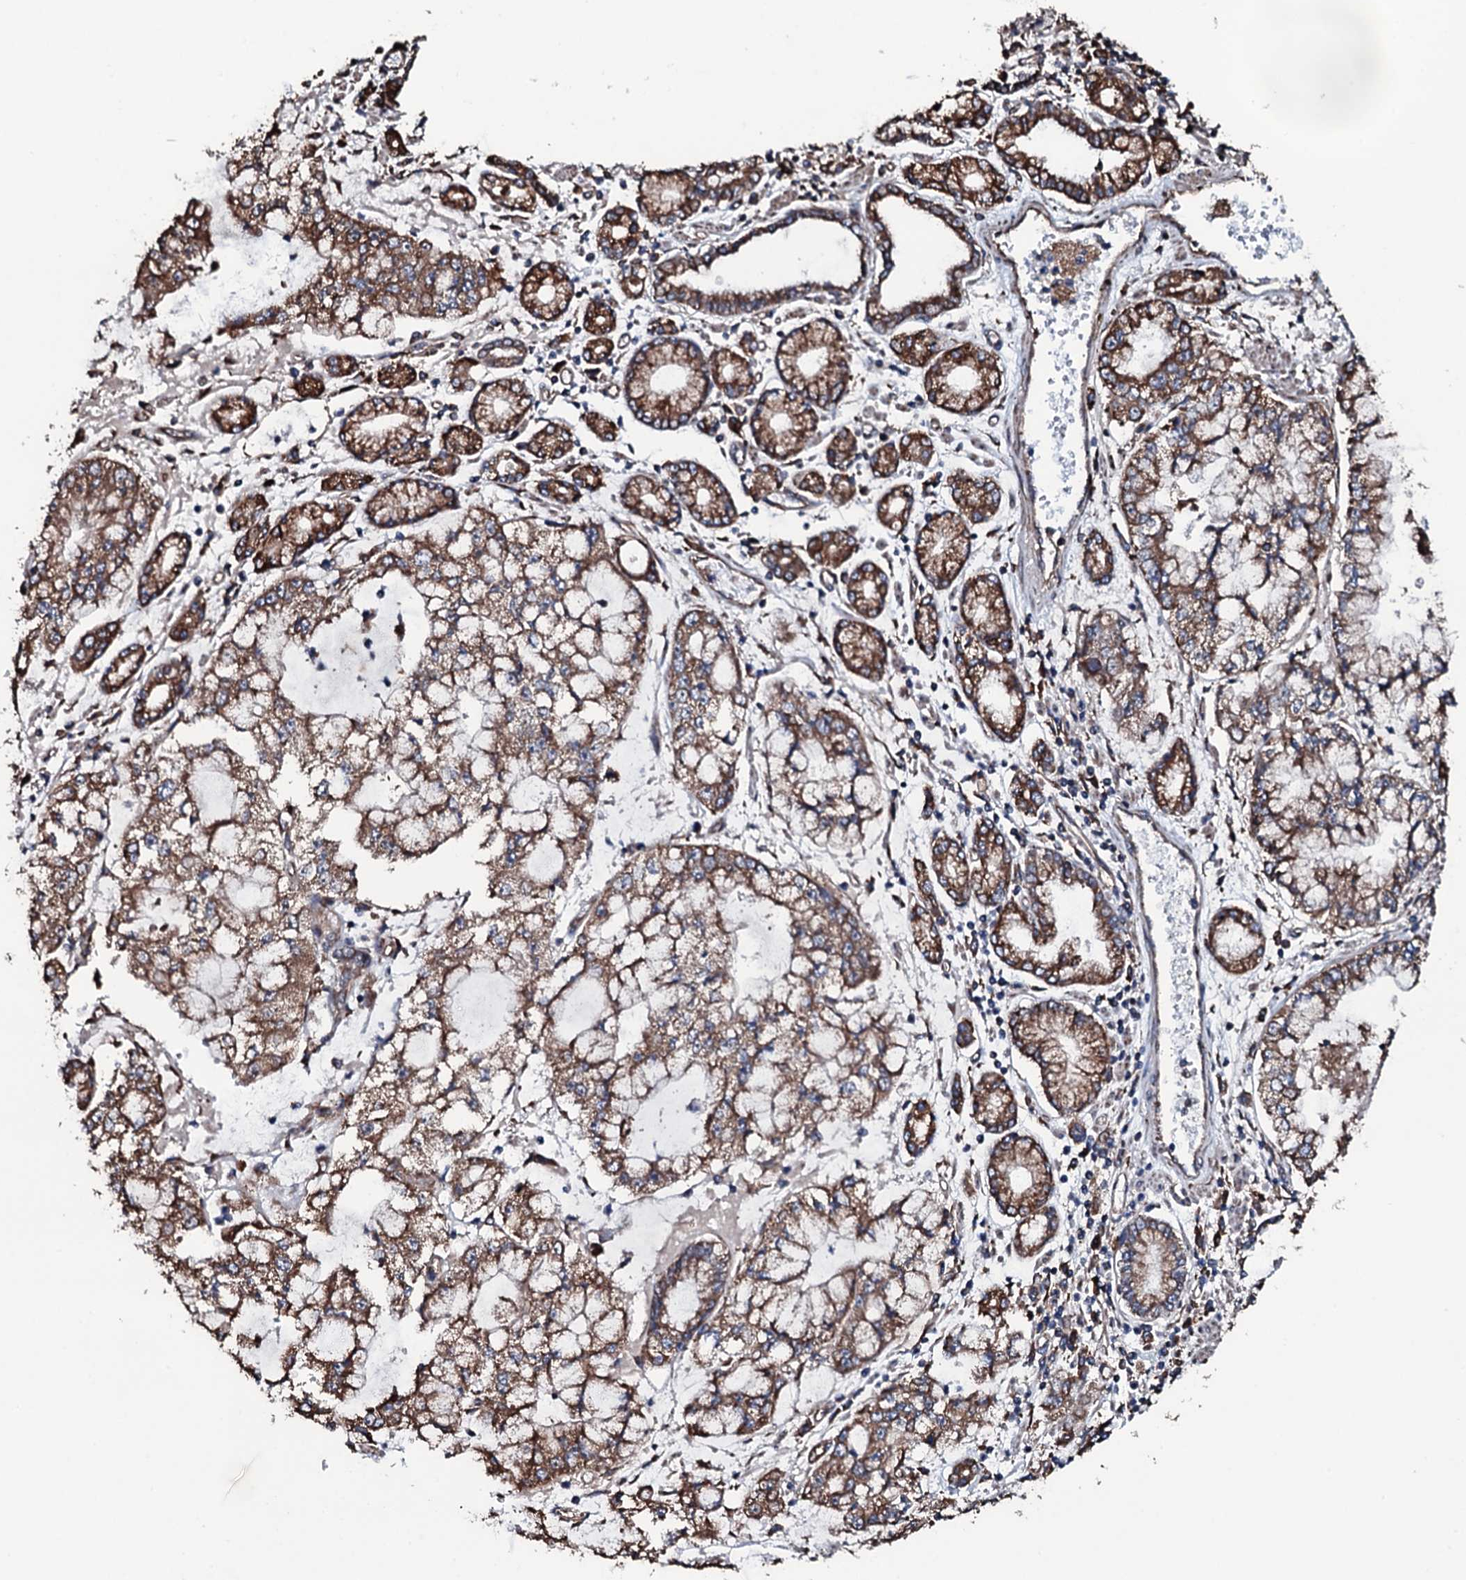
{"staining": {"intensity": "moderate", "quantity": ">75%", "location": "cytoplasmic/membranous"}, "tissue": "stomach cancer", "cell_type": "Tumor cells", "image_type": "cancer", "snomed": [{"axis": "morphology", "description": "Adenocarcinoma, NOS"}, {"axis": "topography", "description": "Stomach"}], "caption": "Human stomach adenocarcinoma stained with a protein marker demonstrates moderate staining in tumor cells.", "gene": "RAB12", "patient": {"sex": "male", "age": 76}}